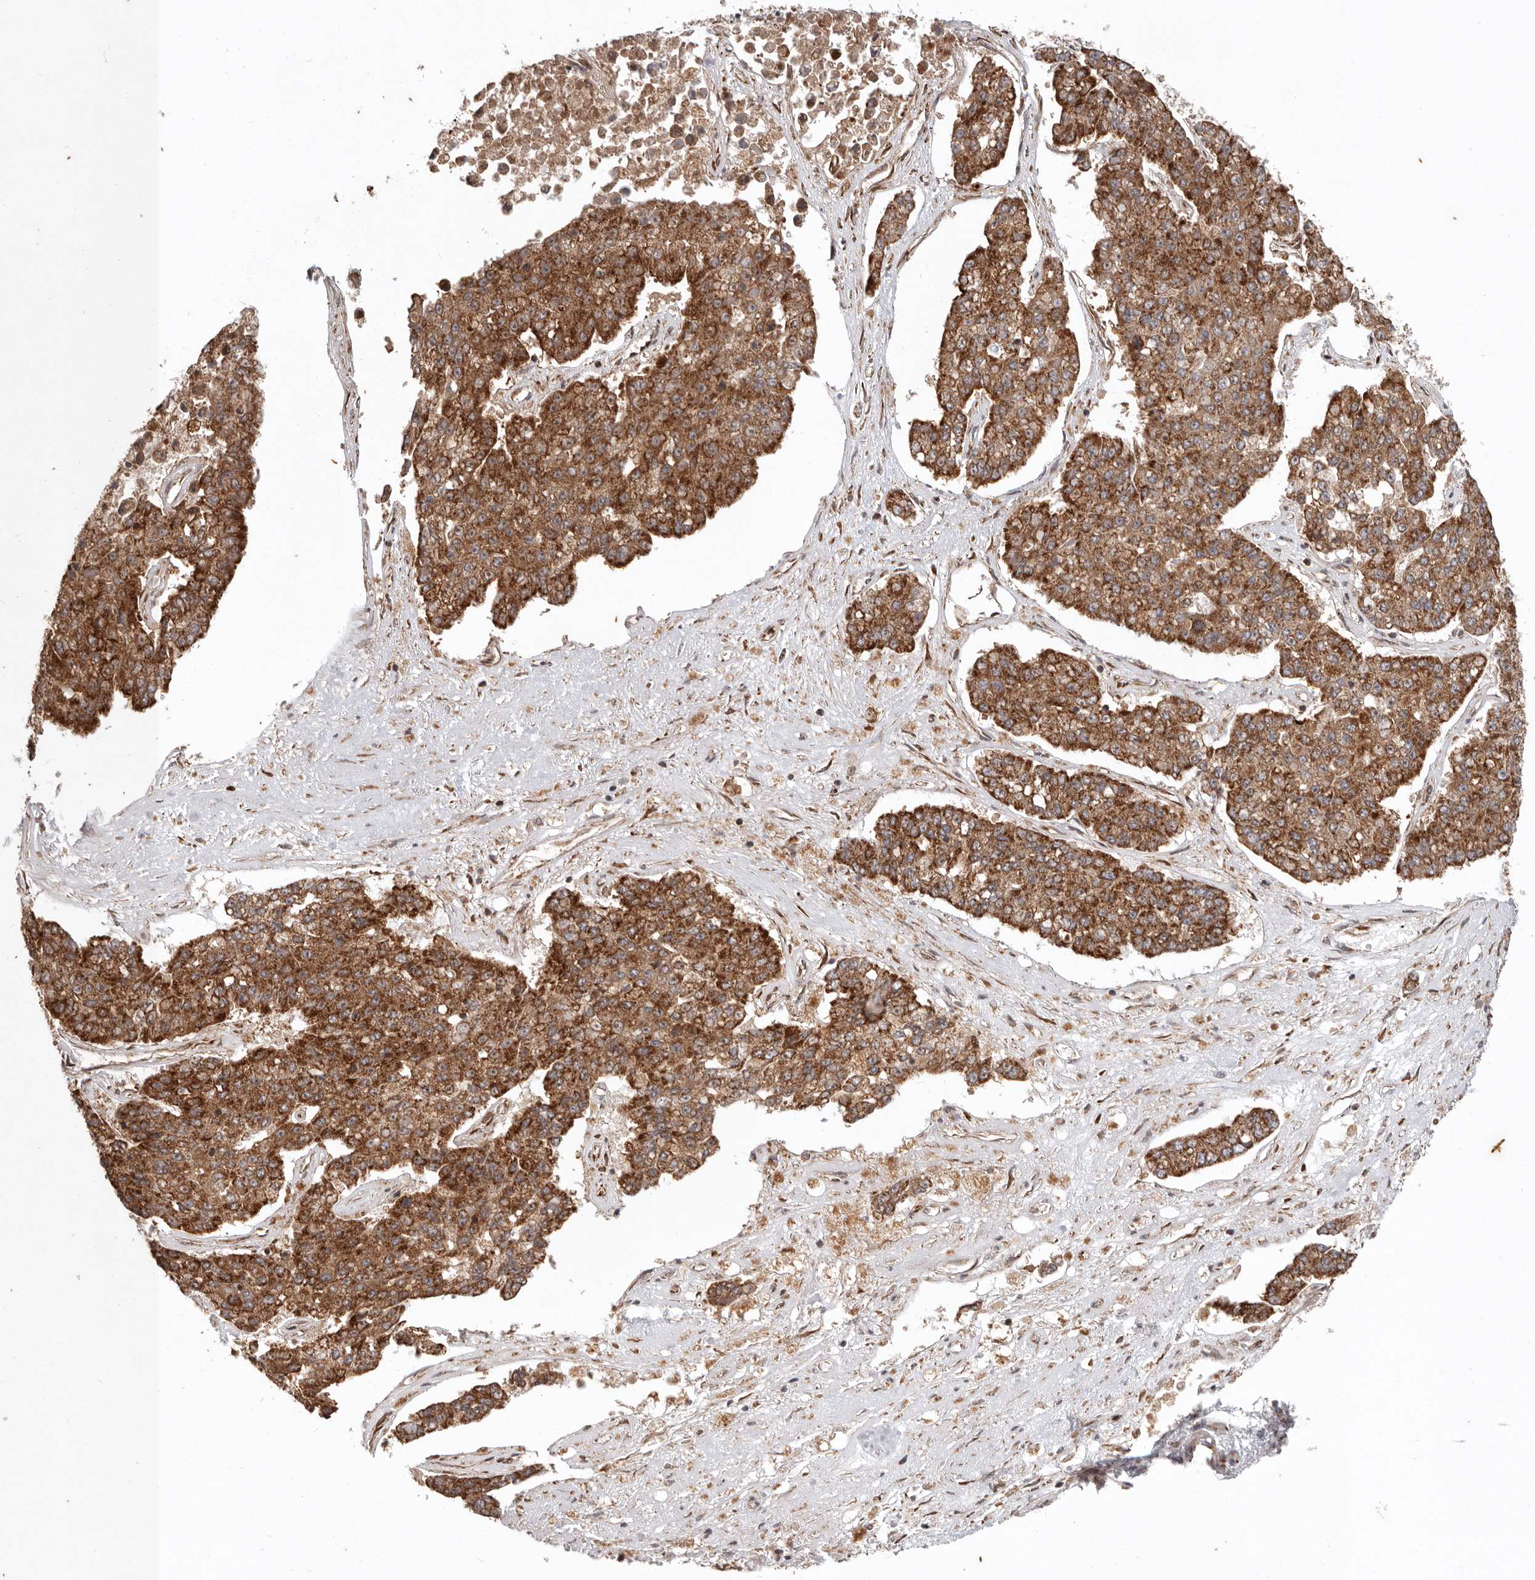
{"staining": {"intensity": "strong", "quantity": ">75%", "location": "cytoplasmic/membranous"}, "tissue": "pancreatic cancer", "cell_type": "Tumor cells", "image_type": "cancer", "snomed": [{"axis": "morphology", "description": "Adenocarcinoma, NOS"}, {"axis": "topography", "description": "Pancreas"}], "caption": "This is an image of IHC staining of adenocarcinoma (pancreatic), which shows strong positivity in the cytoplasmic/membranous of tumor cells.", "gene": "MRPS10", "patient": {"sex": "male", "age": 50}}